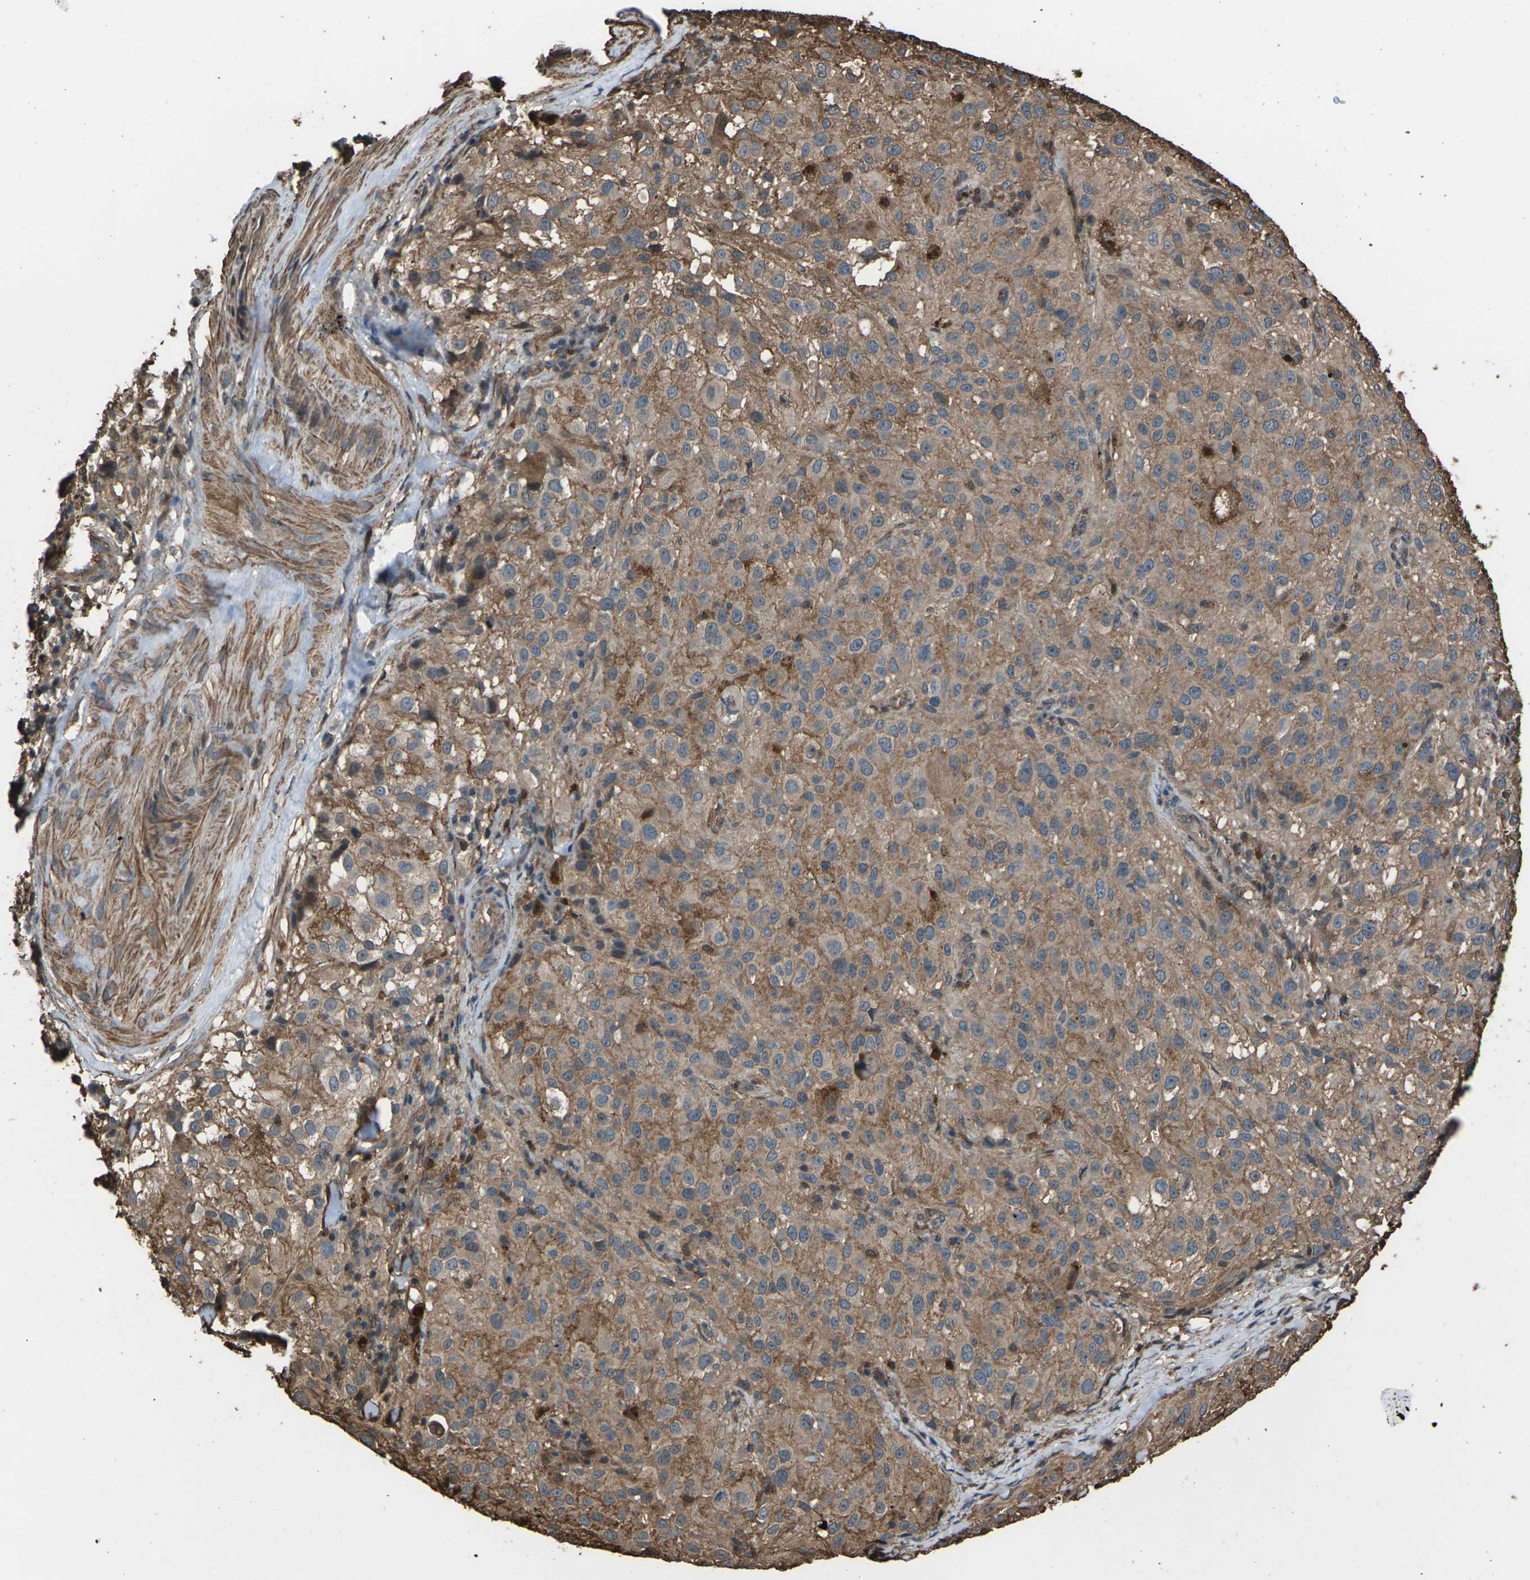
{"staining": {"intensity": "moderate", "quantity": ">75%", "location": "cytoplasmic/membranous"}, "tissue": "melanoma", "cell_type": "Tumor cells", "image_type": "cancer", "snomed": [{"axis": "morphology", "description": "Necrosis, NOS"}, {"axis": "morphology", "description": "Malignant melanoma, NOS"}, {"axis": "topography", "description": "Skin"}], "caption": "IHC (DAB) staining of human melanoma reveals moderate cytoplasmic/membranous protein expression in about >75% of tumor cells.", "gene": "DHPS", "patient": {"sex": "female", "age": 87}}